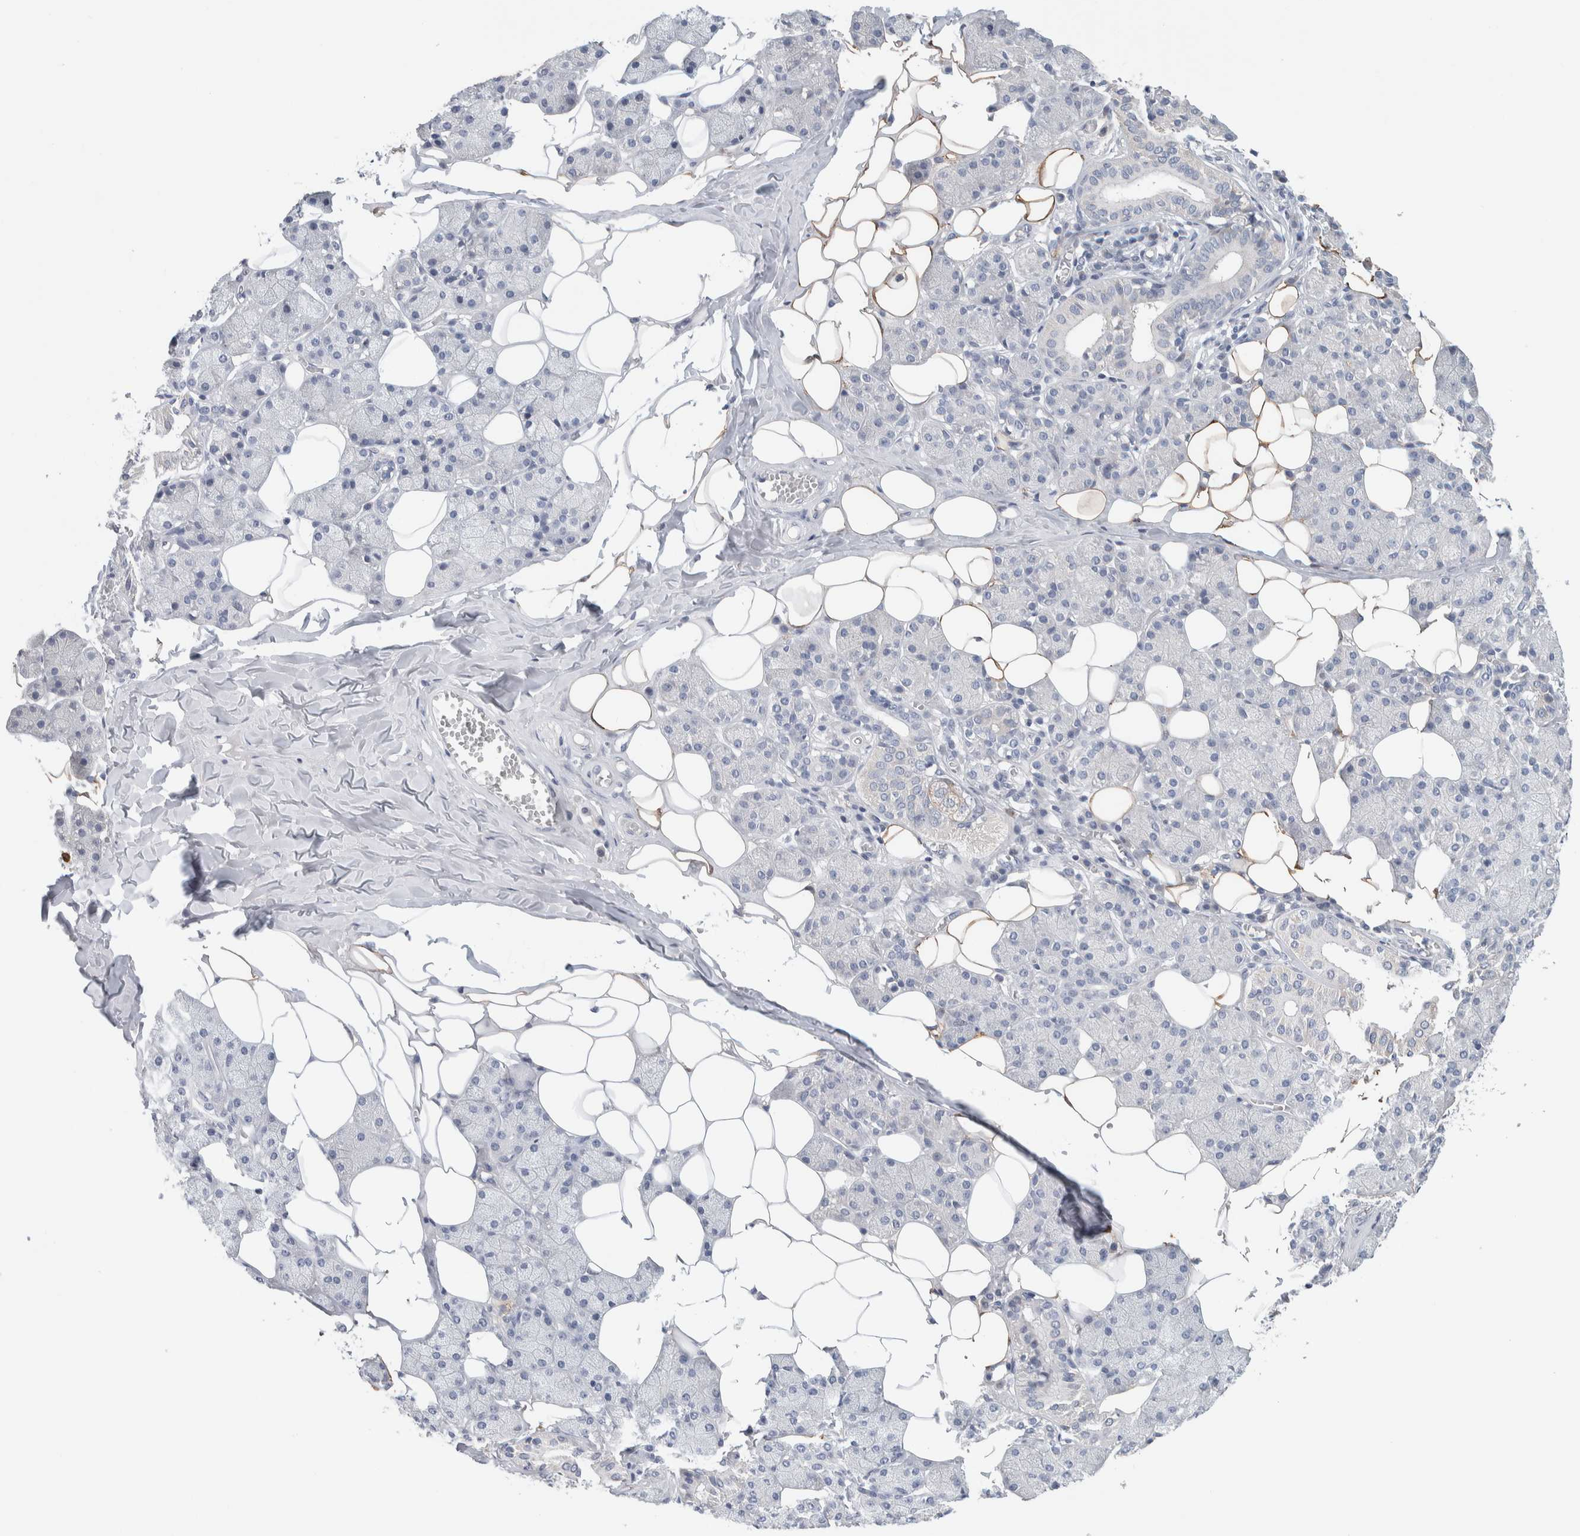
{"staining": {"intensity": "negative", "quantity": "none", "location": "none"}, "tissue": "salivary gland", "cell_type": "Glandular cells", "image_type": "normal", "snomed": [{"axis": "morphology", "description": "Normal tissue, NOS"}, {"axis": "topography", "description": "Salivary gland"}], "caption": "High magnification brightfield microscopy of unremarkable salivary gland stained with DAB (brown) and counterstained with hematoxylin (blue): glandular cells show no significant positivity.", "gene": "SCN2A", "patient": {"sex": "female", "age": 33}}